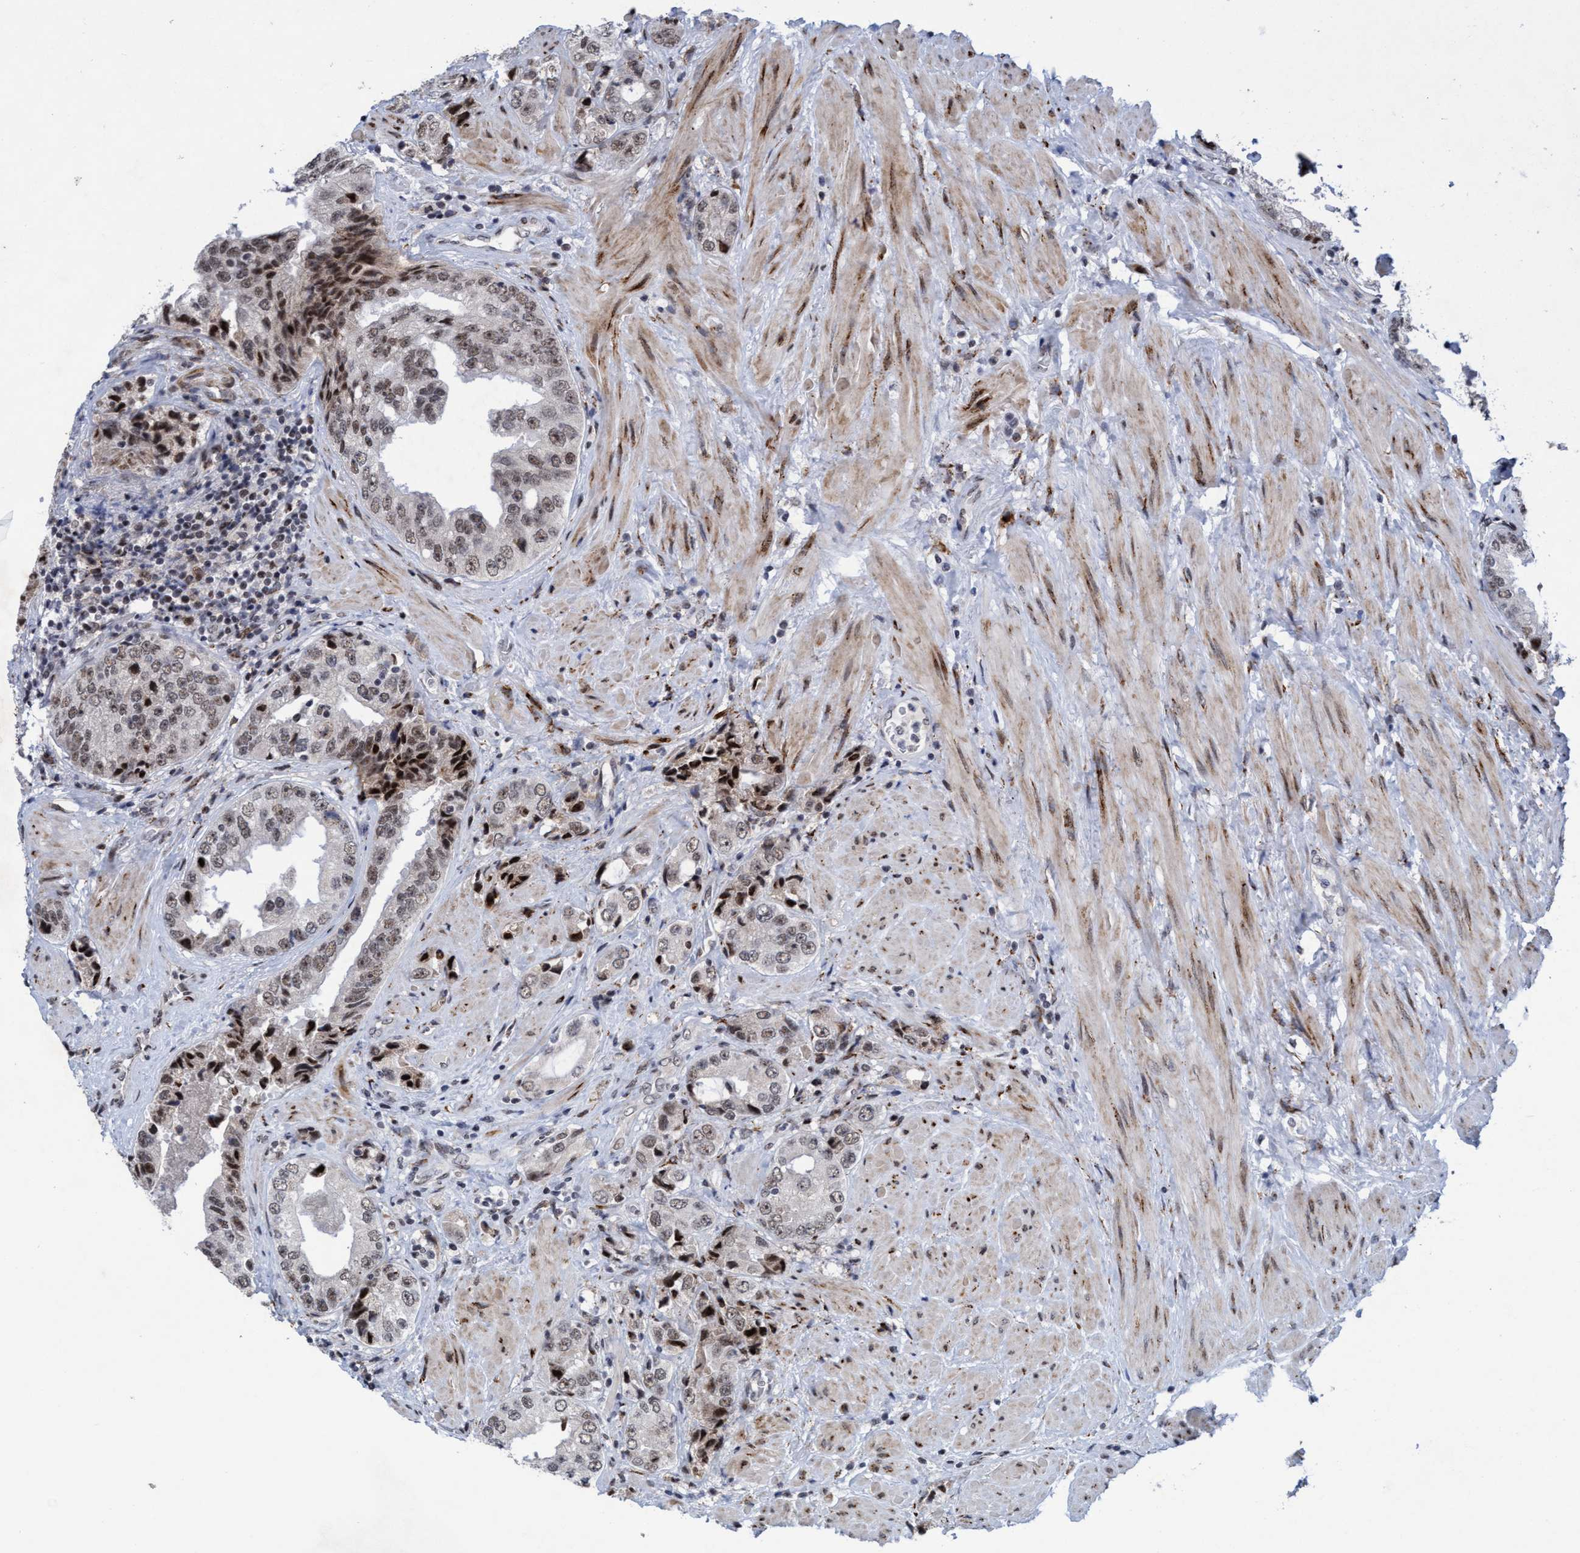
{"staining": {"intensity": "weak", "quantity": ">75%", "location": "nuclear"}, "tissue": "prostate cancer", "cell_type": "Tumor cells", "image_type": "cancer", "snomed": [{"axis": "morphology", "description": "Adenocarcinoma, High grade"}, {"axis": "topography", "description": "Prostate"}], "caption": "An immunohistochemistry (IHC) image of tumor tissue is shown. Protein staining in brown highlights weak nuclear positivity in prostate cancer (adenocarcinoma (high-grade)) within tumor cells. Using DAB (3,3'-diaminobenzidine) (brown) and hematoxylin (blue) stains, captured at high magnification using brightfield microscopy.", "gene": "GLT6D1", "patient": {"sex": "male", "age": 61}}